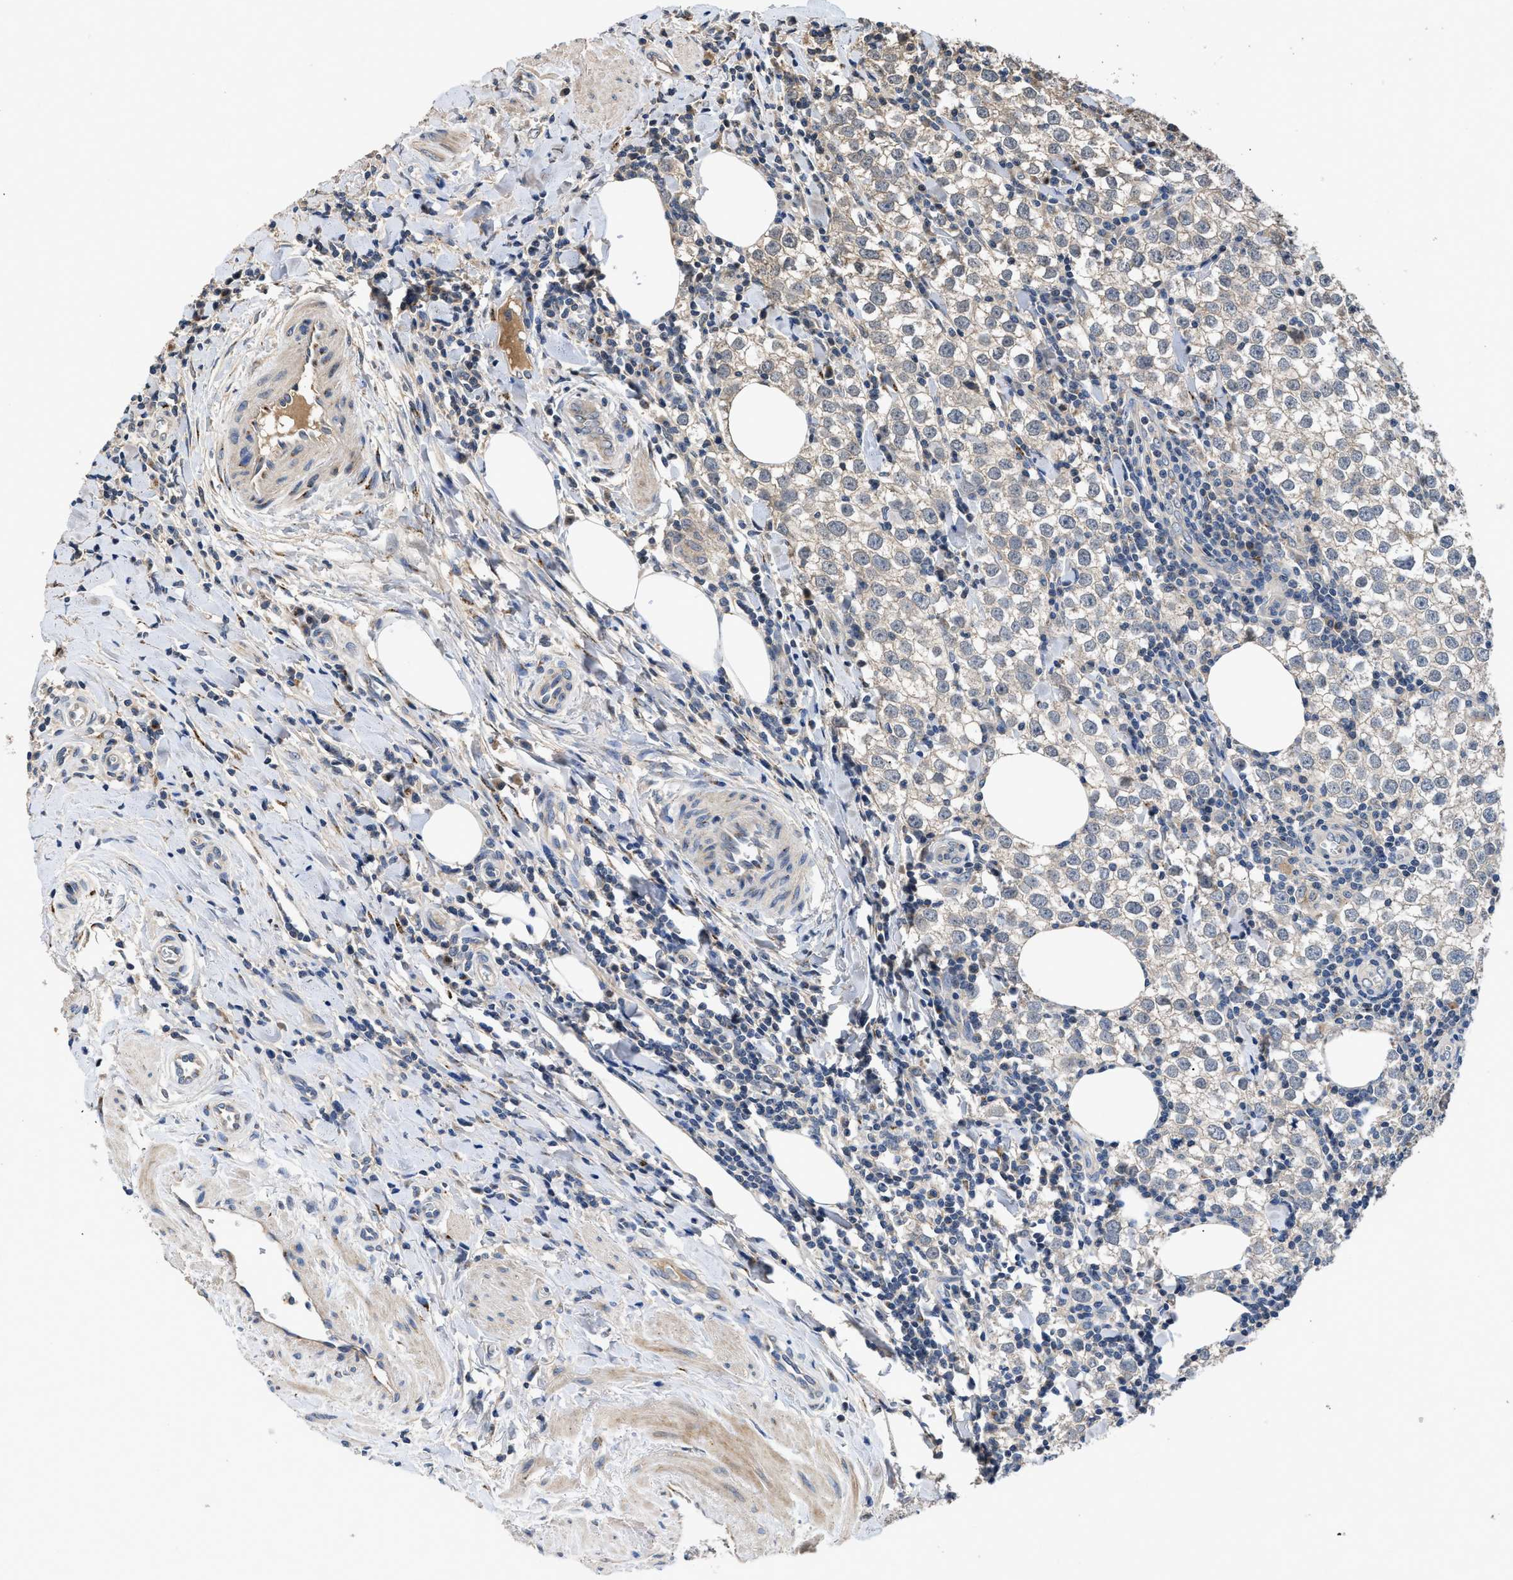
{"staining": {"intensity": "negative", "quantity": "none", "location": "none"}, "tissue": "testis cancer", "cell_type": "Tumor cells", "image_type": "cancer", "snomed": [{"axis": "morphology", "description": "Seminoma, NOS"}, {"axis": "morphology", "description": "Carcinoma, Embryonal, NOS"}, {"axis": "topography", "description": "Testis"}], "caption": "Immunohistochemistry histopathology image of neoplastic tissue: testis cancer stained with DAB displays no significant protein expression in tumor cells. (DAB IHC visualized using brightfield microscopy, high magnification).", "gene": "SIK2", "patient": {"sex": "male", "age": 36}}